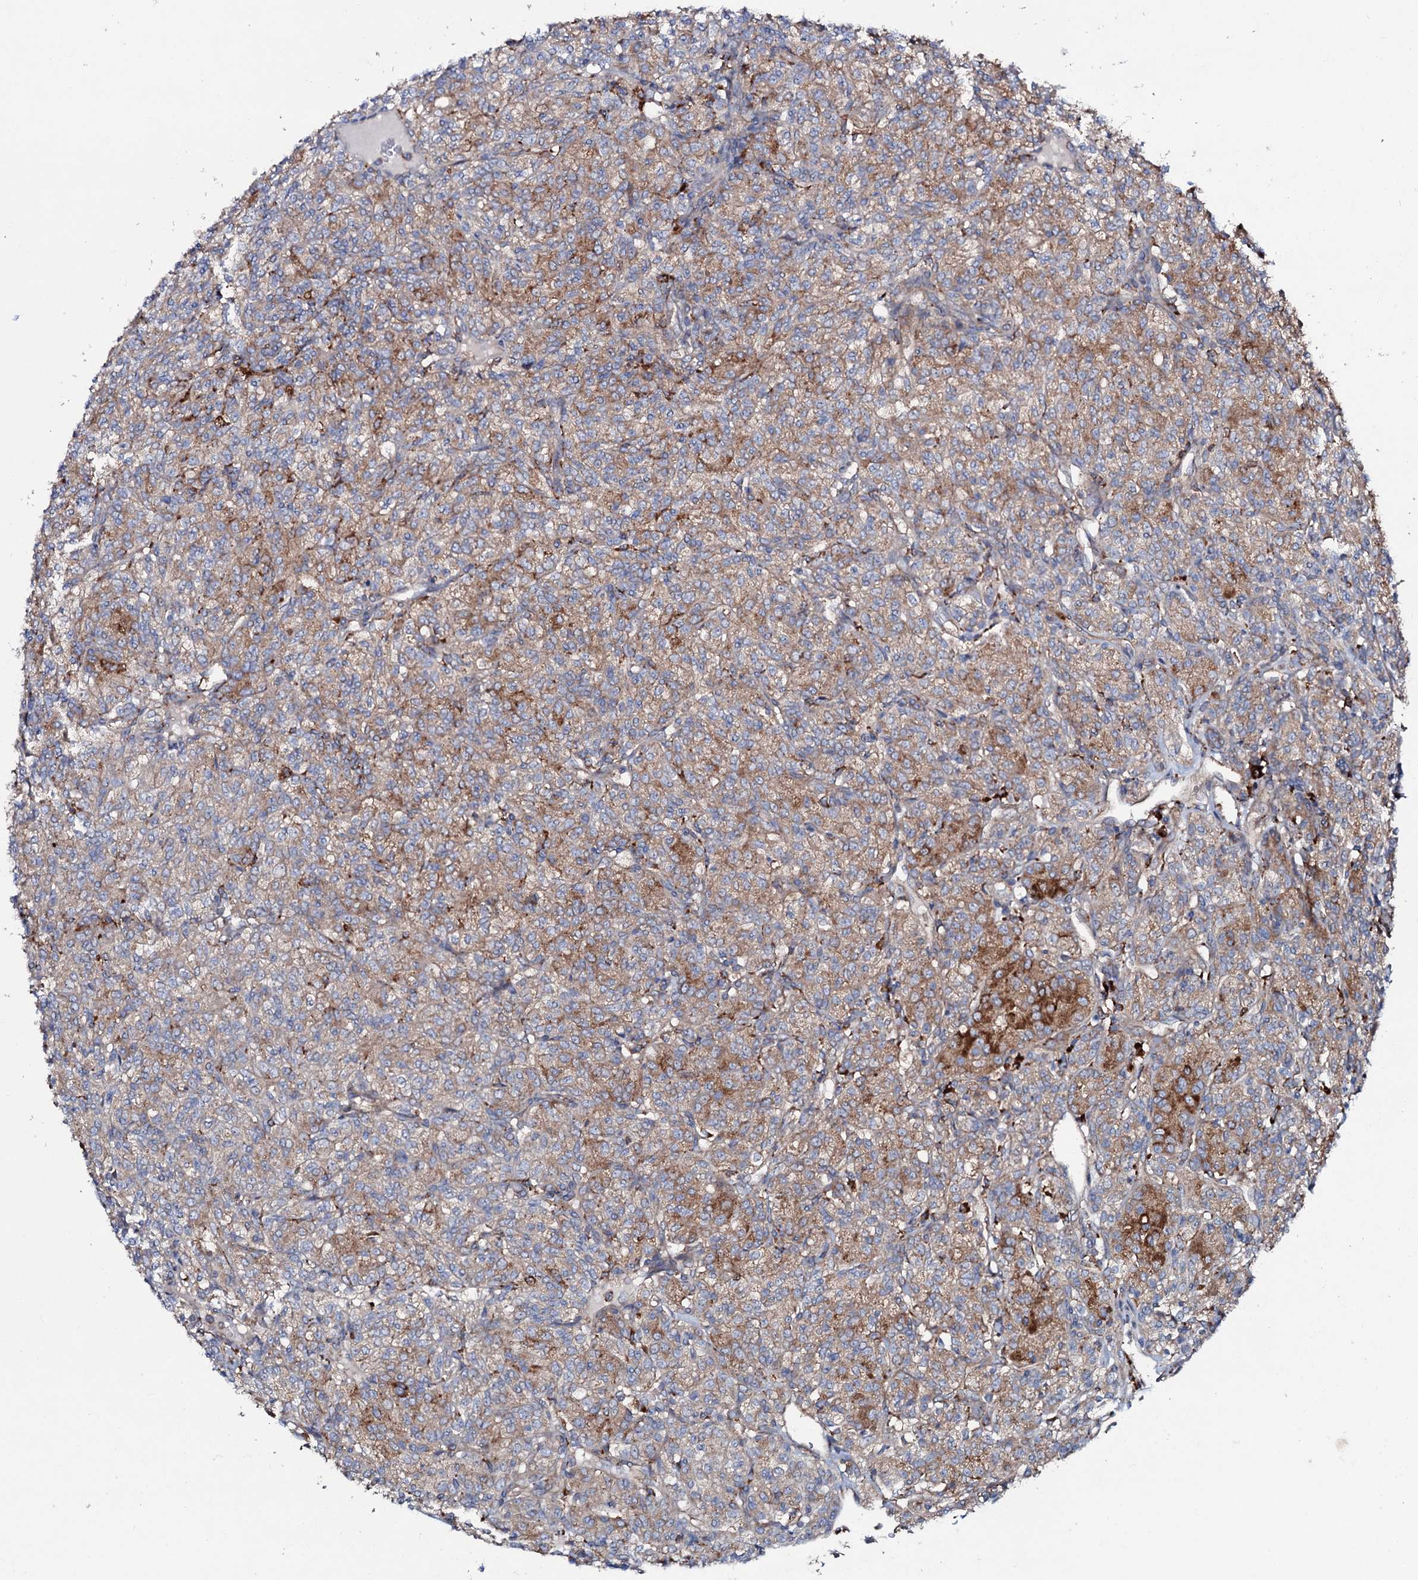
{"staining": {"intensity": "moderate", "quantity": ">75%", "location": "cytoplasmic/membranous"}, "tissue": "renal cancer", "cell_type": "Tumor cells", "image_type": "cancer", "snomed": [{"axis": "morphology", "description": "Adenocarcinoma, NOS"}, {"axis": "topography", "description": "Kidney"}], "caption": "Renal adenocarcinoma stained for a protein shows moderate cytoplasmic/membranous positivity in tumor cells. Immunohistochemistry stains the protein in brown and the nuclei are stained blue.", "gene": "P2RX4", "patient": {"sex": "male", "age": 77}}